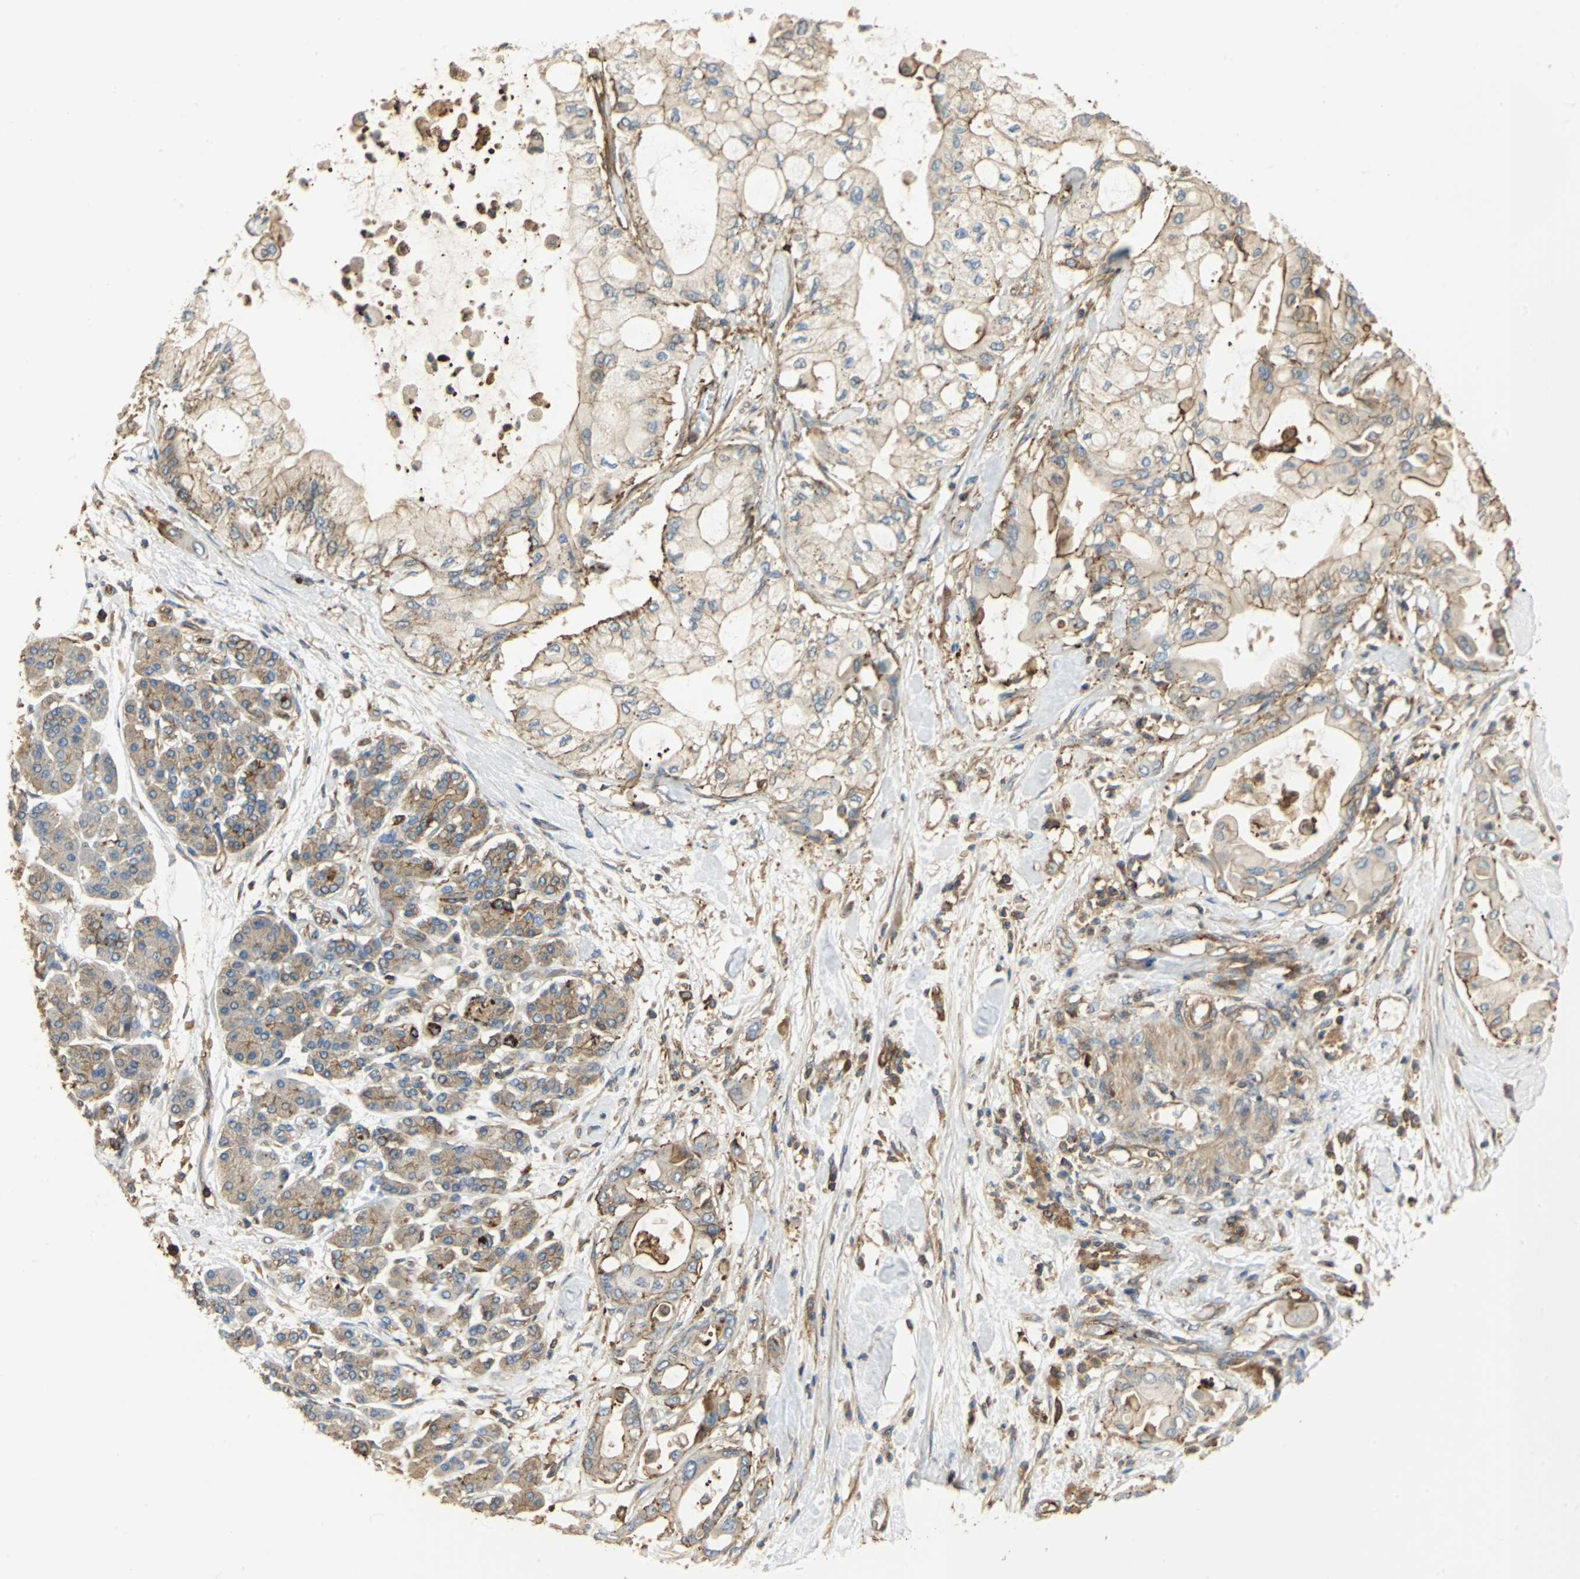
{"staining": {"intensity": "weak", "quantity": "25%-75%", "location": "cytoplasmic/membranous"}, "tissue": "pancreatic cancer", "cell_type": "Tumor cells", "image_type": "cancer", "snomed": [{"axis": "morphology", "description": "Adenocarcinoma, NOS"}, {"axis": "morphology", "description": "Adenocarcinoma, metastatic, NOS"}, {"axis": "topography", "description": "Lymph node"}, {"axis": "topography", "description": "Pancreas"}, {"axis": "topography", "description": "Duodenum"}], "caption": "This is a micrograph of immunohistochemistry (IHC) staining of pancreatic cancer, which shows weak positivity in the cytoplasmic/membranous of tumor cells.", "gene": "TLN1", "patient": {"sex": "female", "age": 64}}